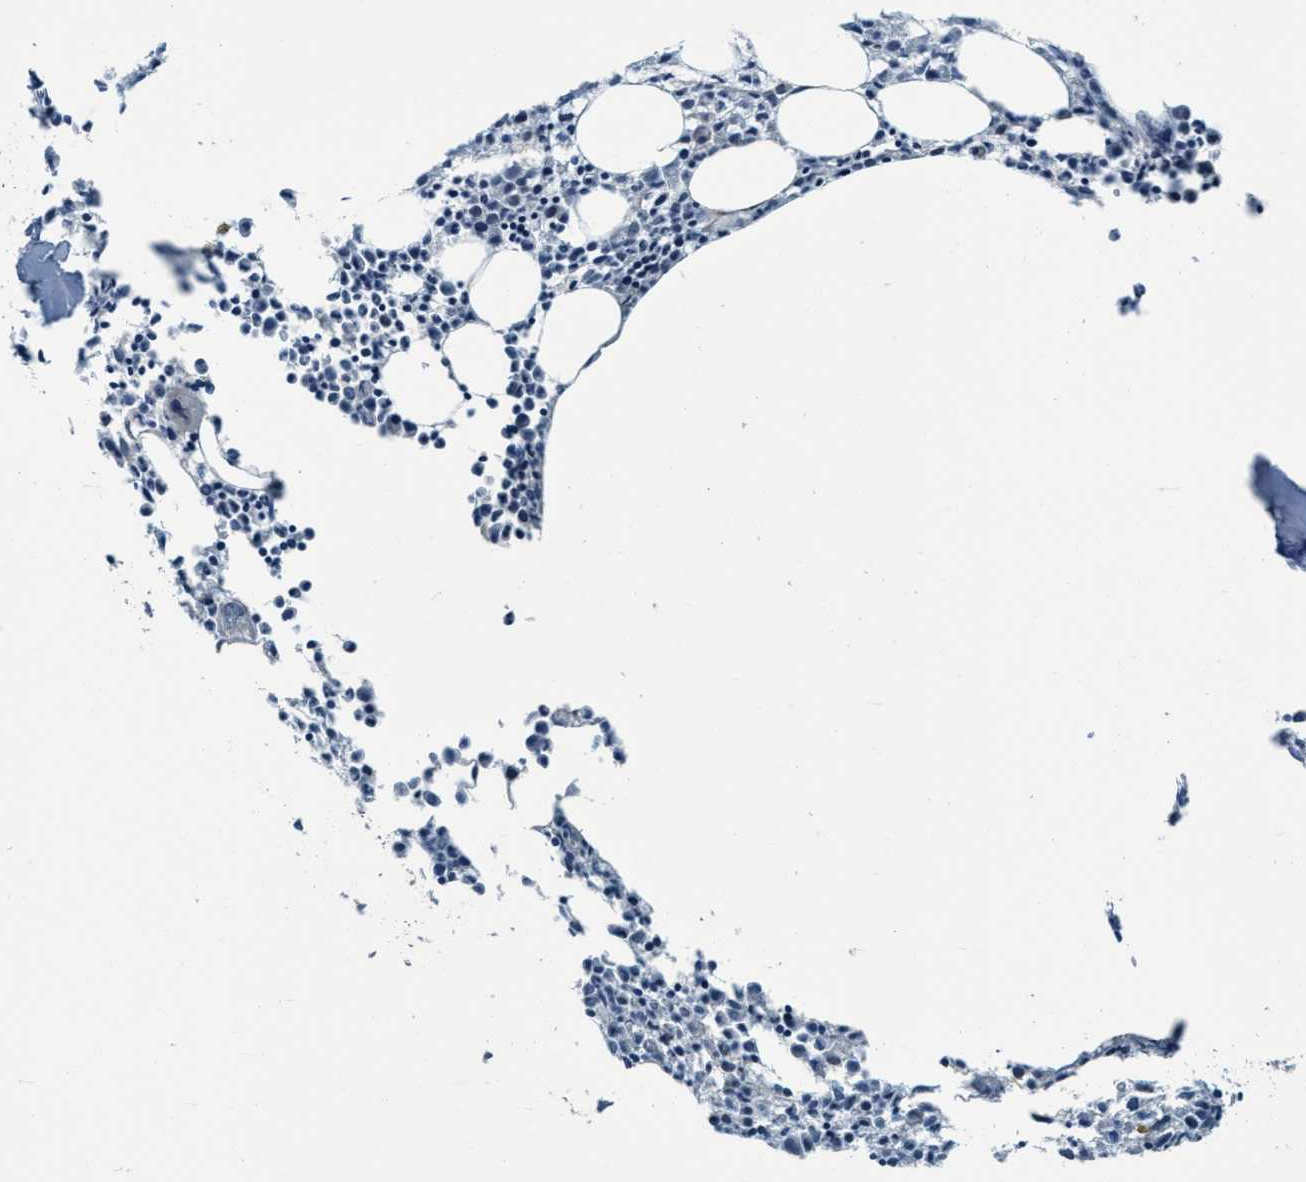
{"staining": {"intensity": "weak", "quantity": "<25%", "location": "cytoplasmic/membranous"}, "tissue": "bone marrow", "cell_type": "Hematopoietic cells", "image_type": "normal", "snomed": [{"axis": "morphology", "description": "Normal tissue, NOS"}, {"axis": "morphology", "description": "Inflammation, NOS"}, {"axis": "topography", "description": "Bone marrow"}], "caption": "The immunohistochemistry photomicrograph has no significant staining in hematopoietic cells of bone marrow.", "gene": "ARMC9", "patient": {"sex": "male", "age": 25}}